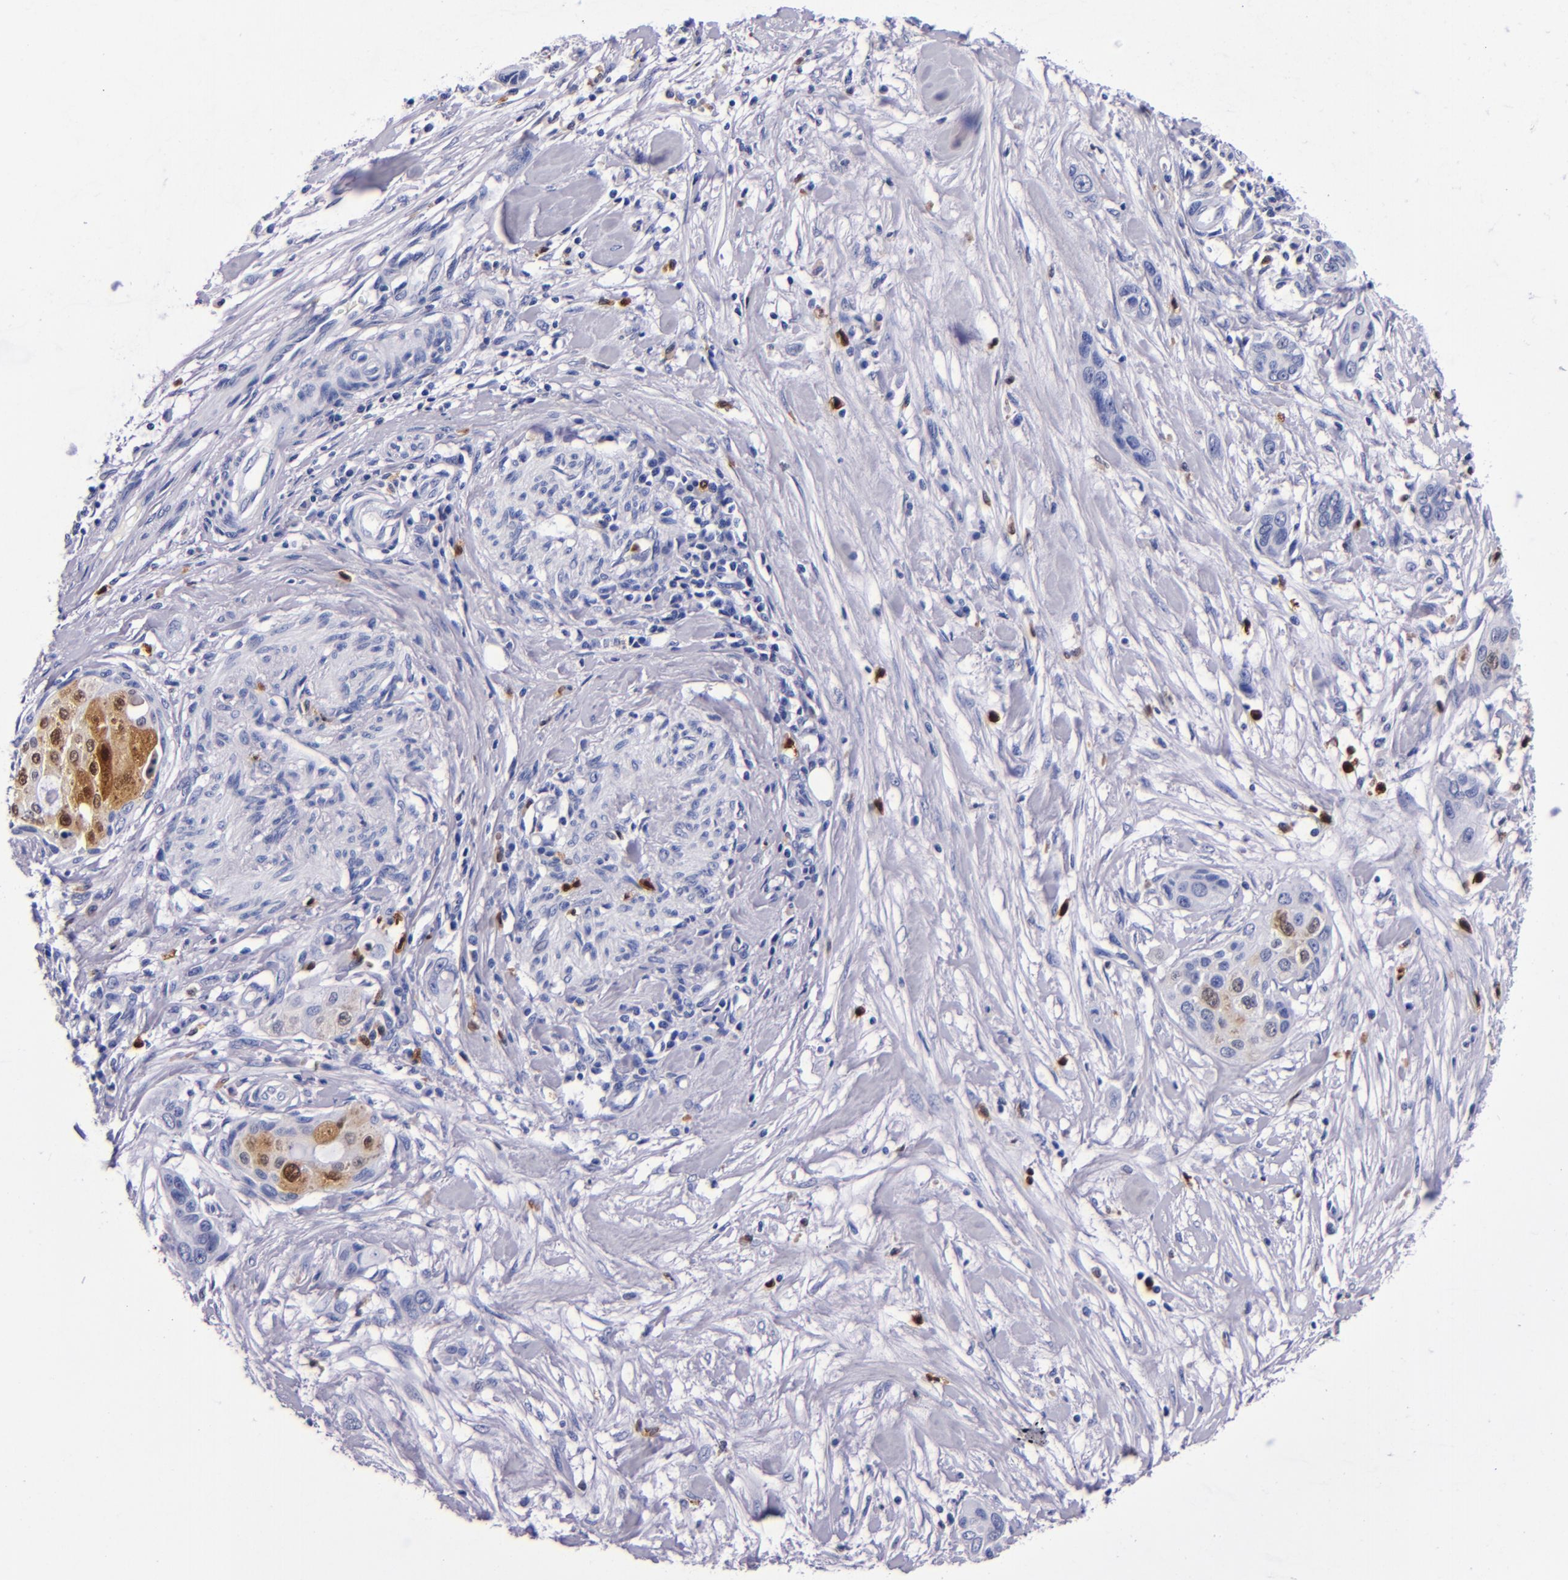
{"staining": {"intensity": "moderate", "quantity": "<25%", "location": "cytoplasmic/membranous,nuclear"}, "tissue": "pancreatic cancer", "cell_type": "Tumor cells", "image_type": "cancer", "snomed": [{"axis": "morphology", "description": "Adenocarcinoma, NOS"}, {"axis": "topography", "description": "Pancreas"}], "caption": "Protein staining by IHC demonstrates moderate cytoplasmic/membranous and nuclear positivity in approximately <25% of tumor cells in pancreatic cancer (adenocarcinoma).", "gene": "S100A8", "patient": {"sex": "female", "age": 60}}